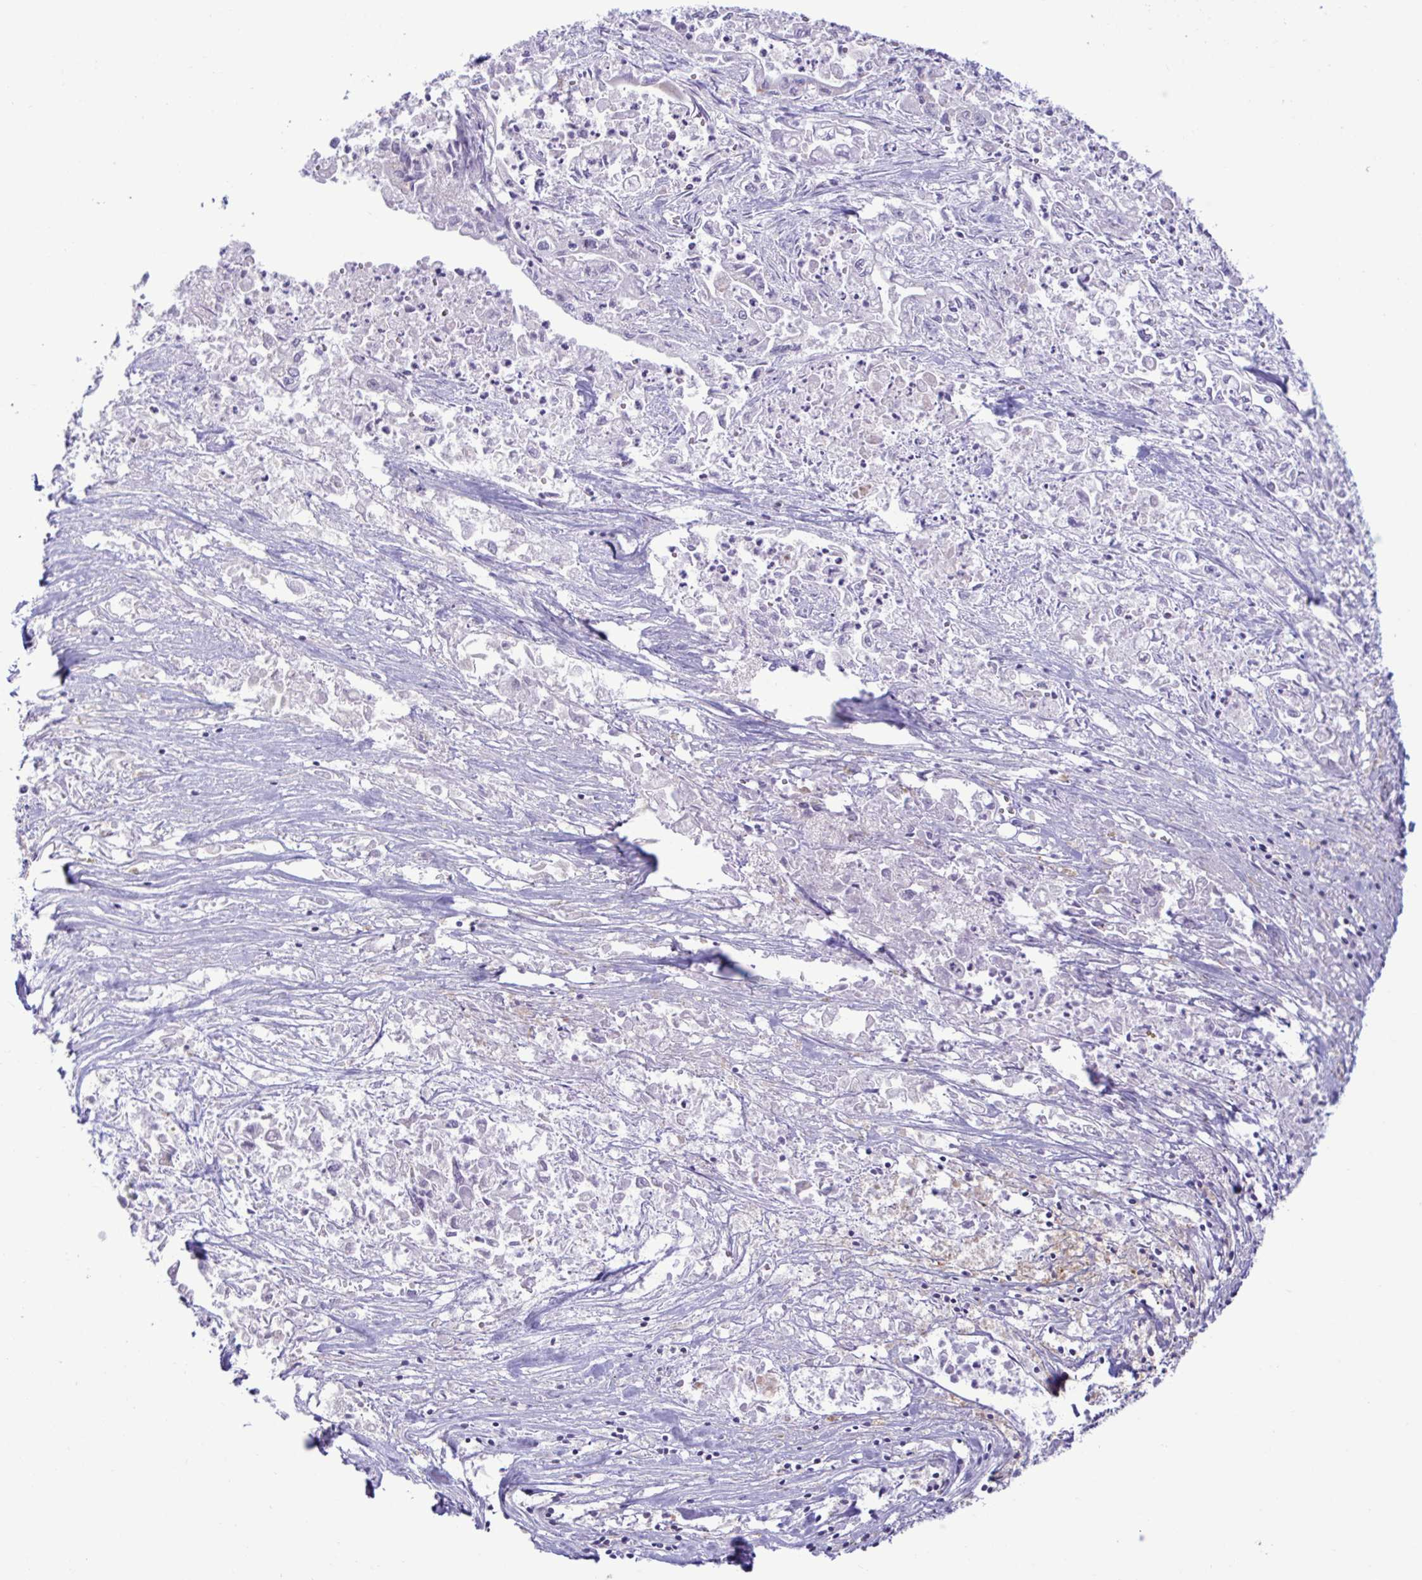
{"staining": {"intensity": "negative", "quantity": "none", "location": "none"}, "tissue": "pancreatic cancer", "cell_type": "Tumor cells", "image_type": "cancer", "snomed": [{"axis": "morphology", "description": "Adenocarcinoma, NOS"}, {"axis": "topography", "description": "Pancreas"}], "caption": "Immunohistochemical staining of human pancreatic cancer exhibits no significant positivity in tumor cells.", "gene": "XCL1", "patient": {"sex": "male", "age": 72}}